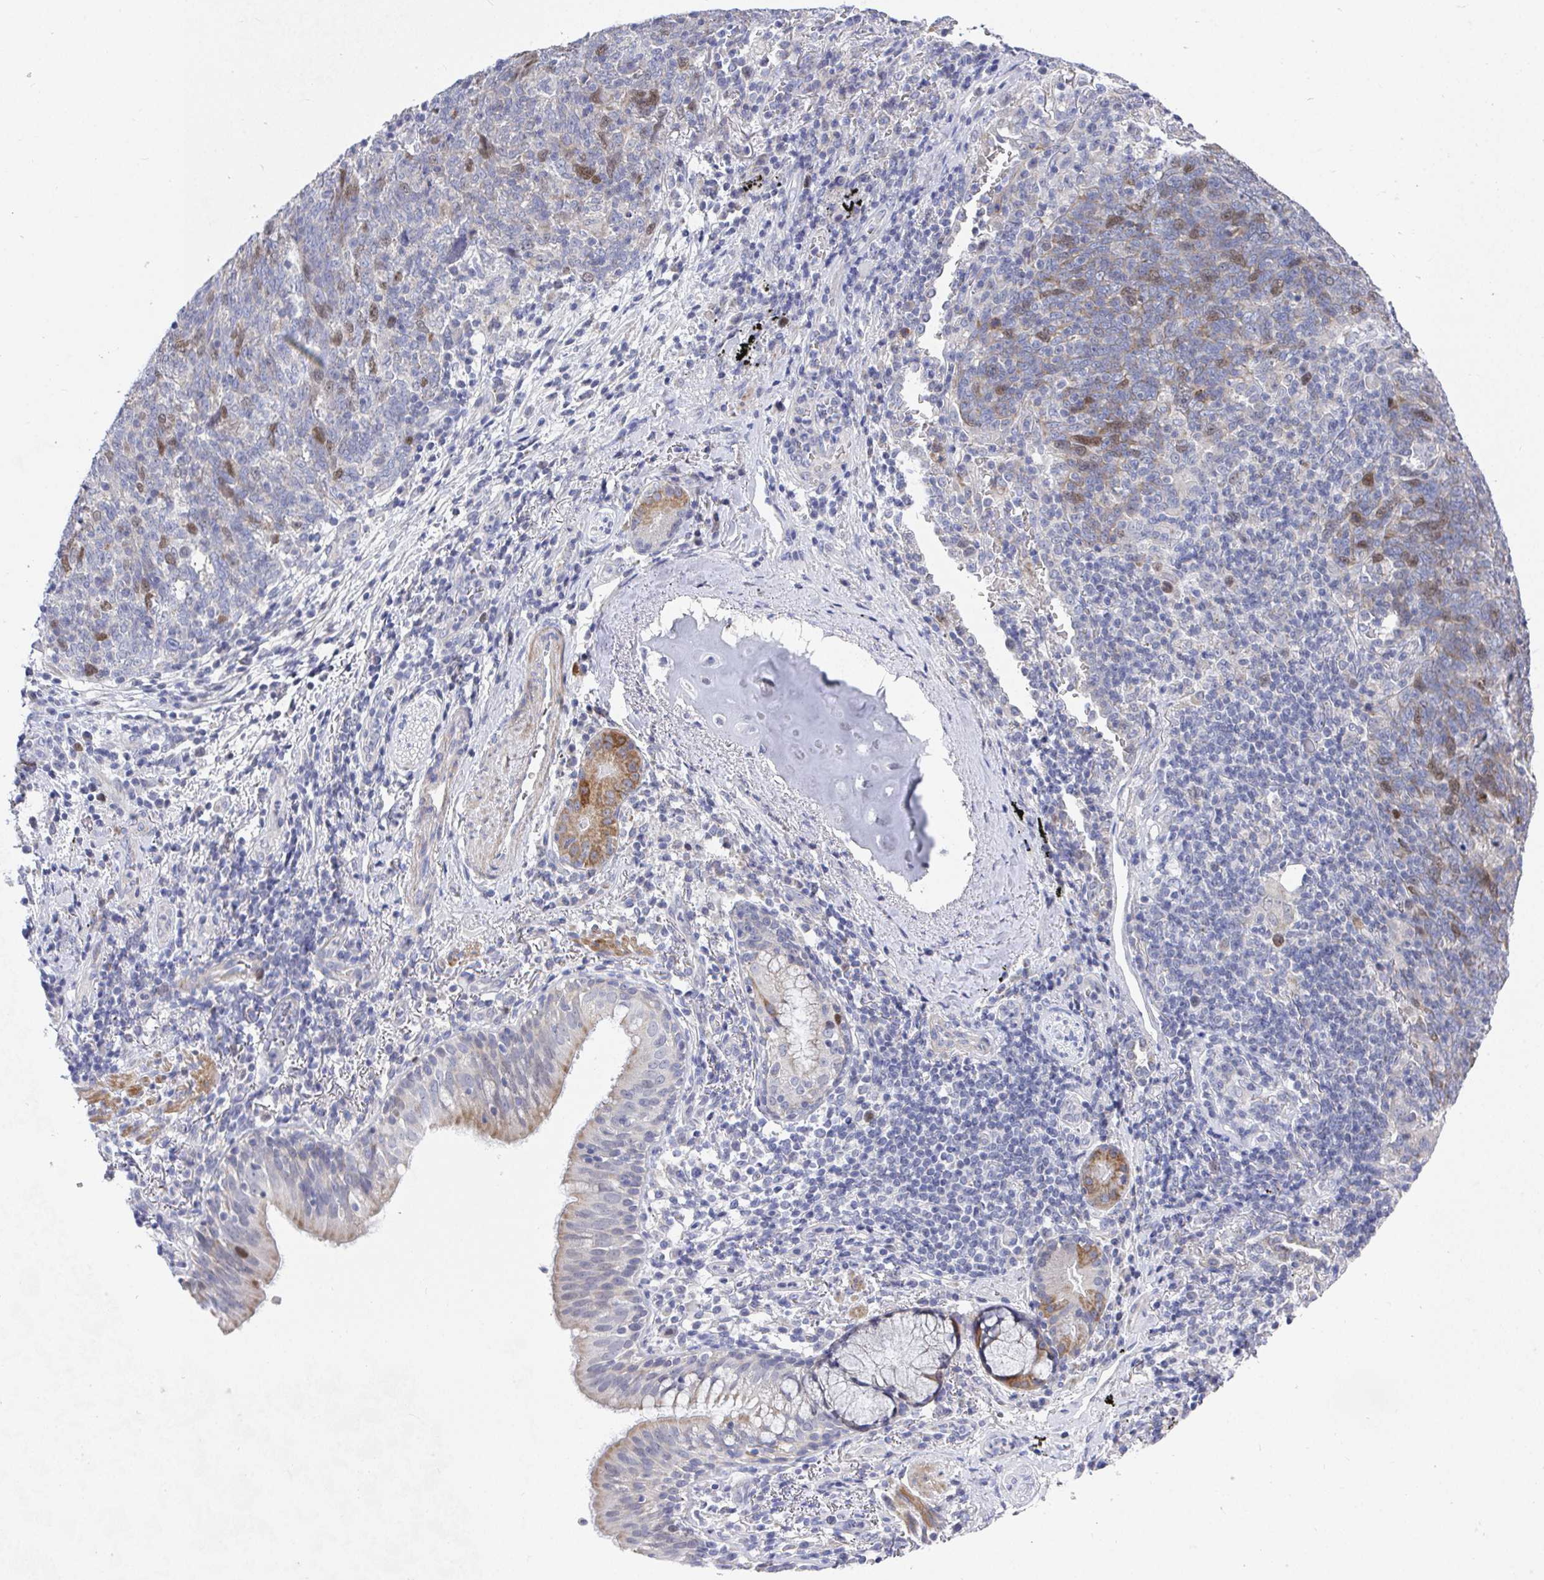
{"staining": {"intensity": "moderate", "quantity": "<25%", "location": "nuclear"}, "tissue": "lung cancer", "cell_type": "Tumor cells", "image_type": "cancer", "snomed": [{"axis": "morphology", "description": "Squamous cell carcinoma, NOS"}, {"axis": "topography", "description": "Lung"}], "caption": "Protein staining by immunohistochemistry (IHC) displays moderate nuclear staining in approximately <25% of tumor cells in lung cancer.", "gene": "ATP5F1C", "patient": {"sex": "female", "age": 72}}